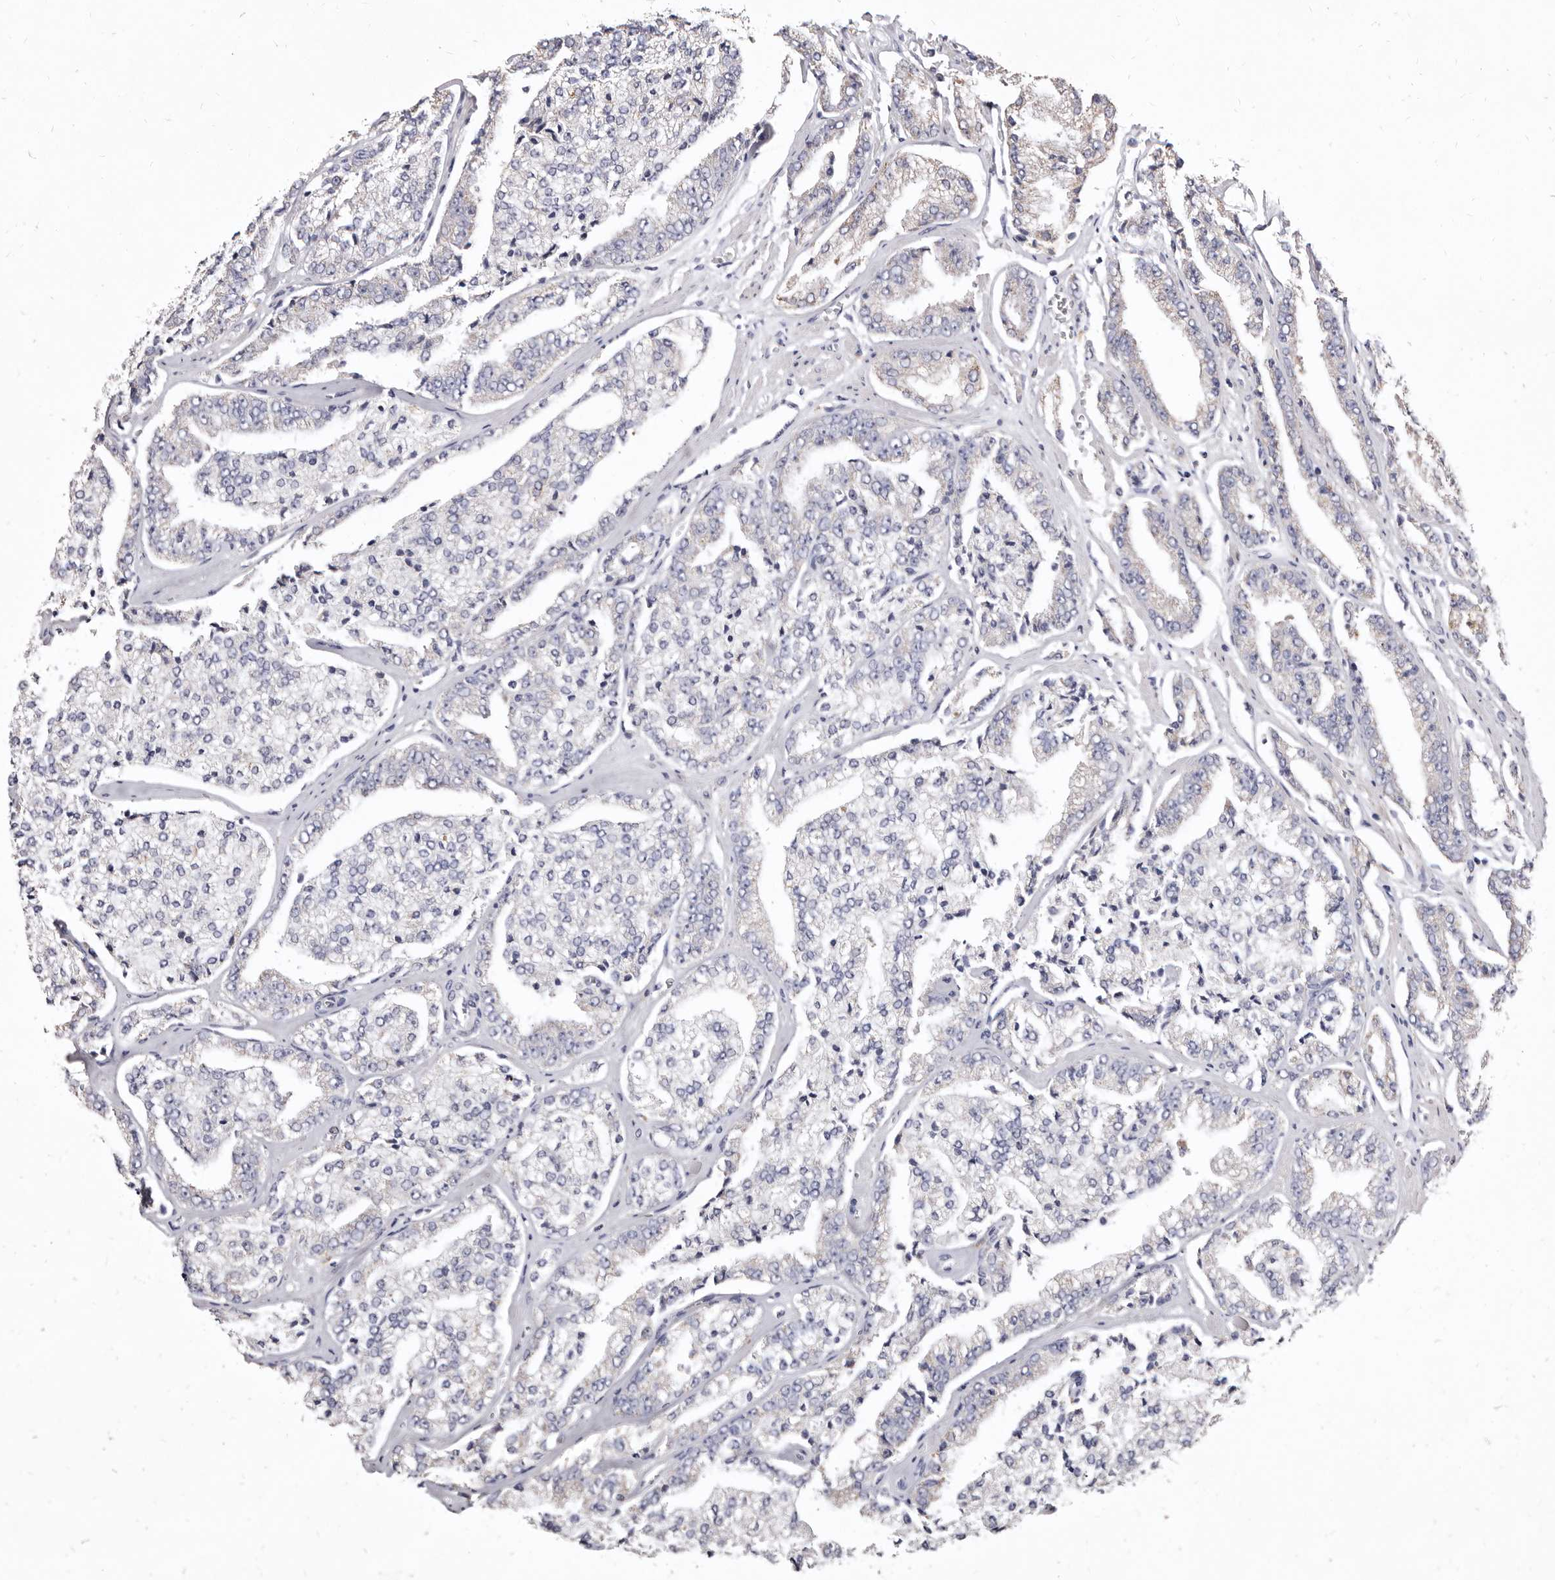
{"staining": {"intensity": "negative", "quantity": "none", "location": "none"}, "tissue": "prostate cancer", "cell_type": "Tumor cells", "image_type": "cancer", "snomed": [{"axis": "morphology", "description": "Adenocarcinoma, High grade"}, {"axis": "topography", "description": "Prostate"}], "caption": "A high-resolution image shows IHC staining of high-grade adenocarcinoma (prostate), which demonstrates no significant positivity in tumor cells. (DAB (3,3'-diaminobenzidine) immunohistochemistry, high magnification).", "gene": "CYP2E1", "patient": {"sex": "male", "age": 71}}